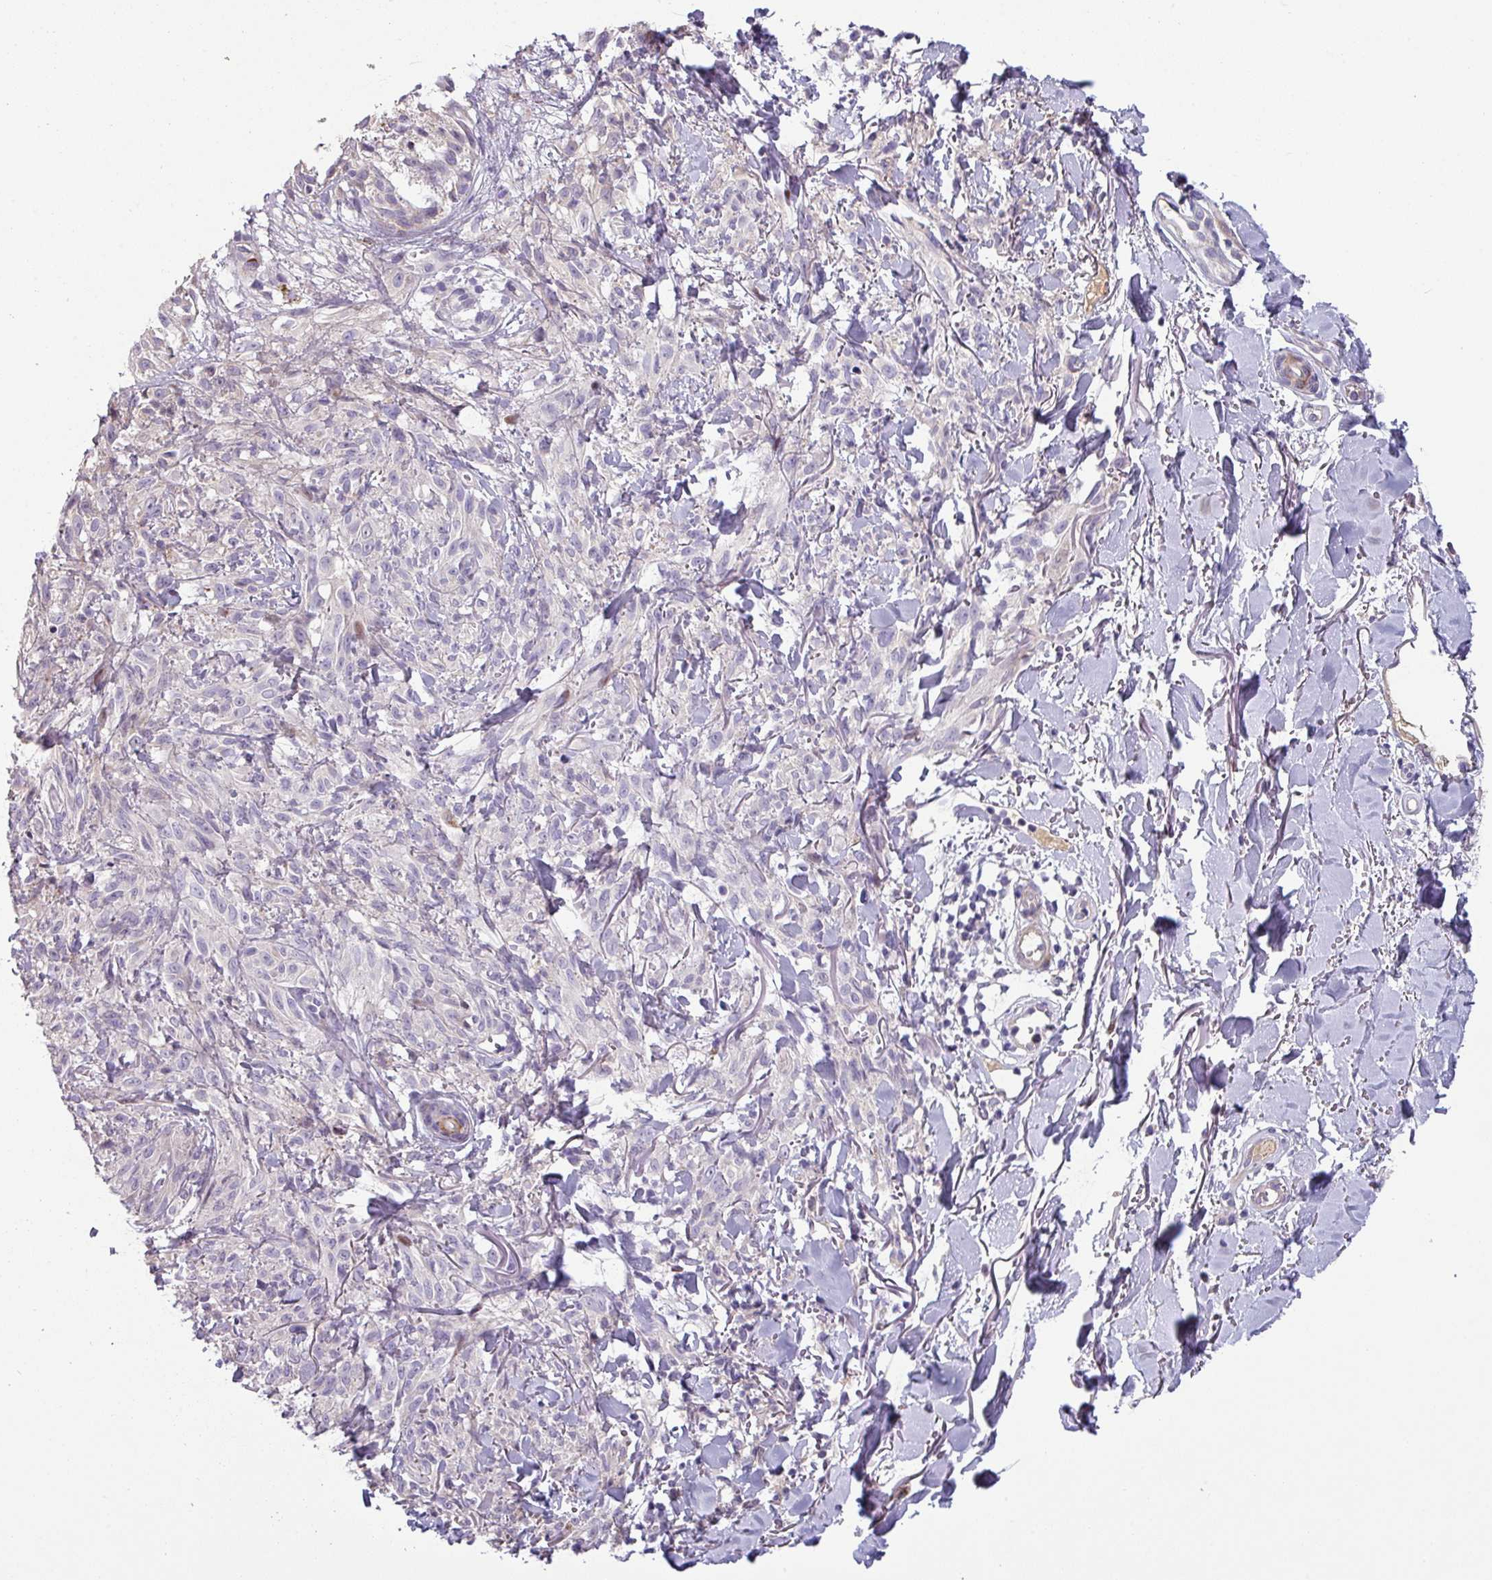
{"staining": {"intensity": "negative", "quantity": "none", "location": "none"}, "tissue": "melanoma", "cell_type": "Tumor cells", "image_type": "cancer", "snomed": [{"axis": "morphology", "description": "Malignant melanoma, NOS"}, {"axis": "topography", "description": "Skin of forearm"}], "caption": "The photomicrograph displays no staining of tumor cells in melanoma.", "gene": "KLHL3", "patient": {"sex": "female", "age": 65}}